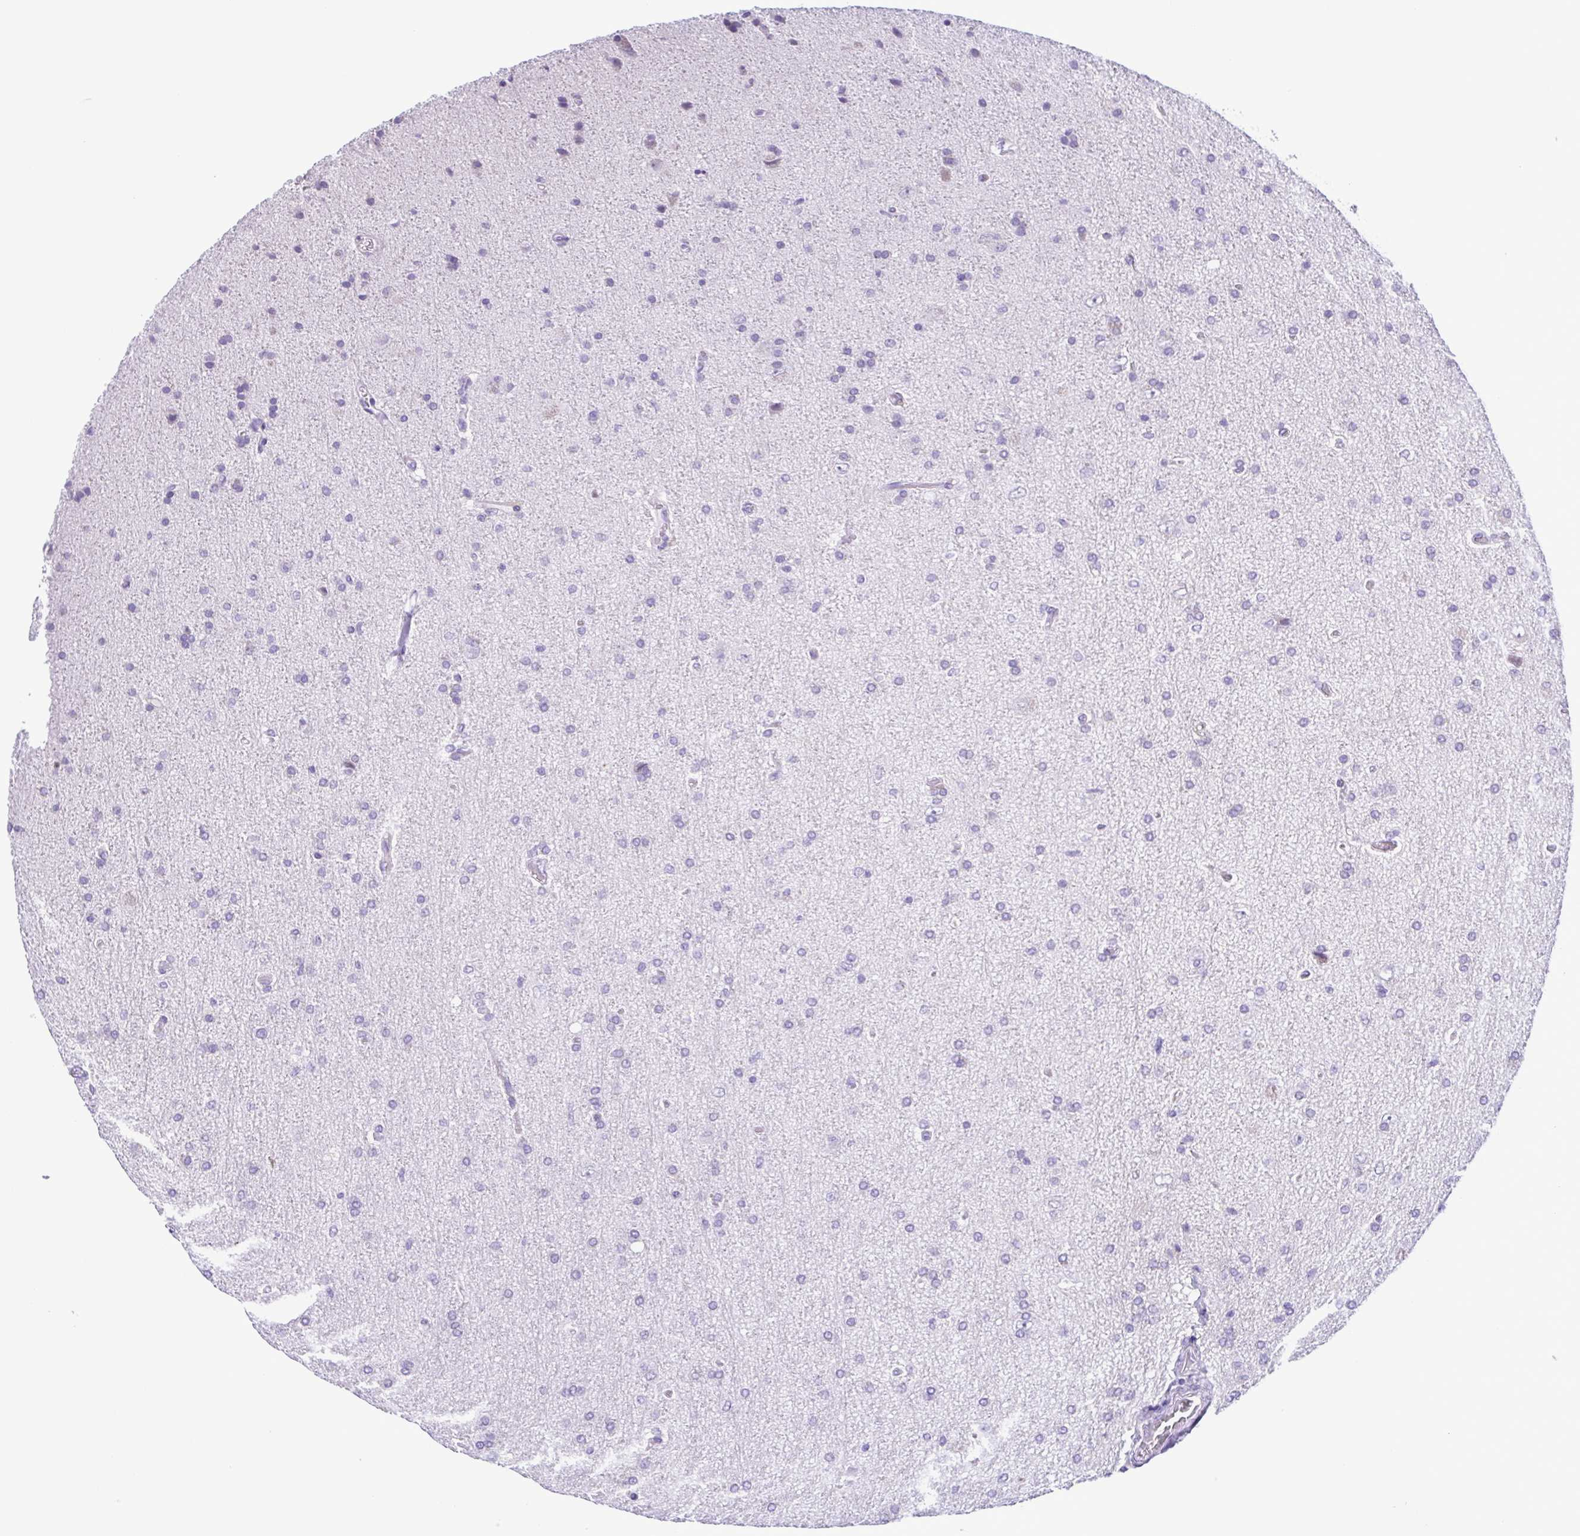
{"staining": {"intensity": "negative", "quantity": "none", "location": "none"}, "tissue": "glioma", "cell_type": "Tumor cells", "image_type": "cancer", "snomed": [{"axis": "morphology", "description": "Glioma, malignant, High grade"}, {"axis": "topography", "description": "Cerebral cortex"}], "caption": "High power microscopy image of an immunohistochemistry photomicrograph of glioma, revealing no significant expression in tumor cells.", "gene": "CBY2", "patient": {"sex": "male", "age": 70}}